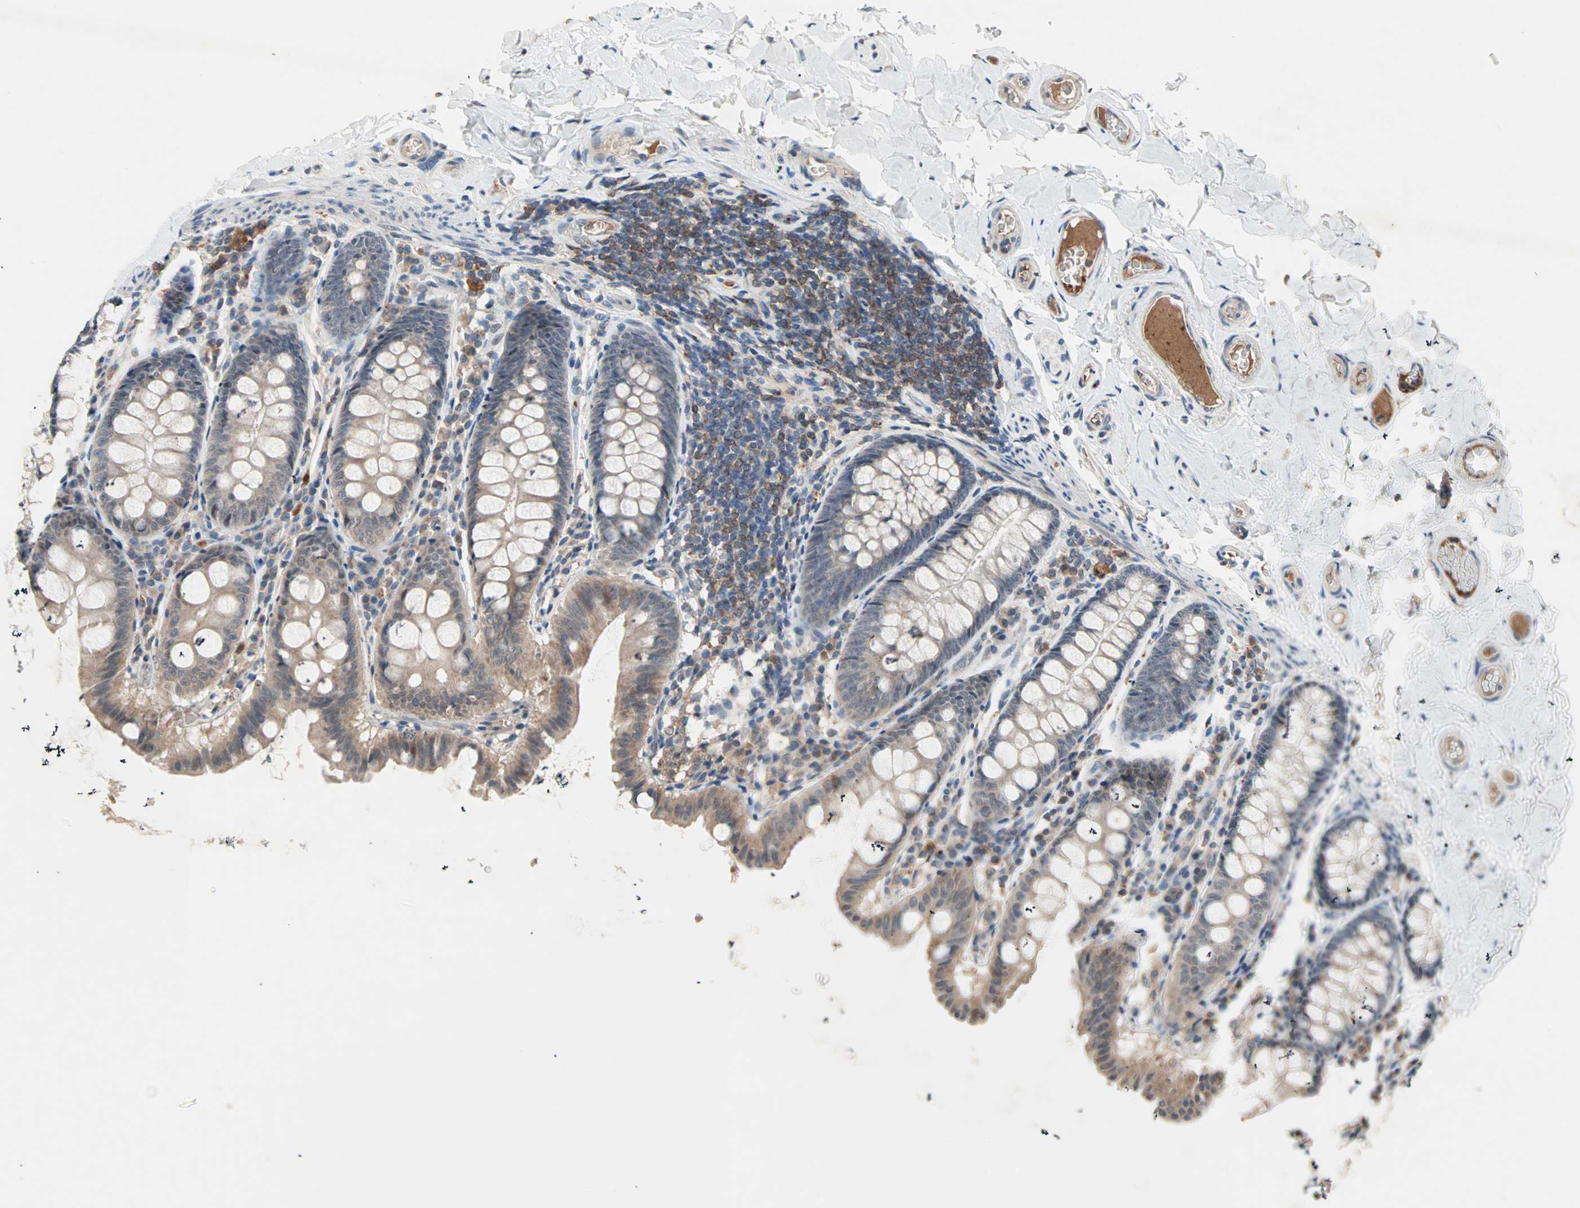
{"staining": {"intensity": "weak", "quantity": ">75%", "location": "cytoplasmic/membranous"}, "tissue": "colon", "cell_type": "Endothelial cells", "image_type": "normal", "snomed": [{"axis": "morphology", "description": "Normal tissue, NOS"}, {"axis": "topography", "description": "Colon"}], "caption": "IHC (DAB) staining of unremarkable human colon displays weak cytoplasmic/membranous protein expression in approximately >75% of endothelial cells.", "gene": "PROS1", "patient": {"sex": "female", "age": 61}}